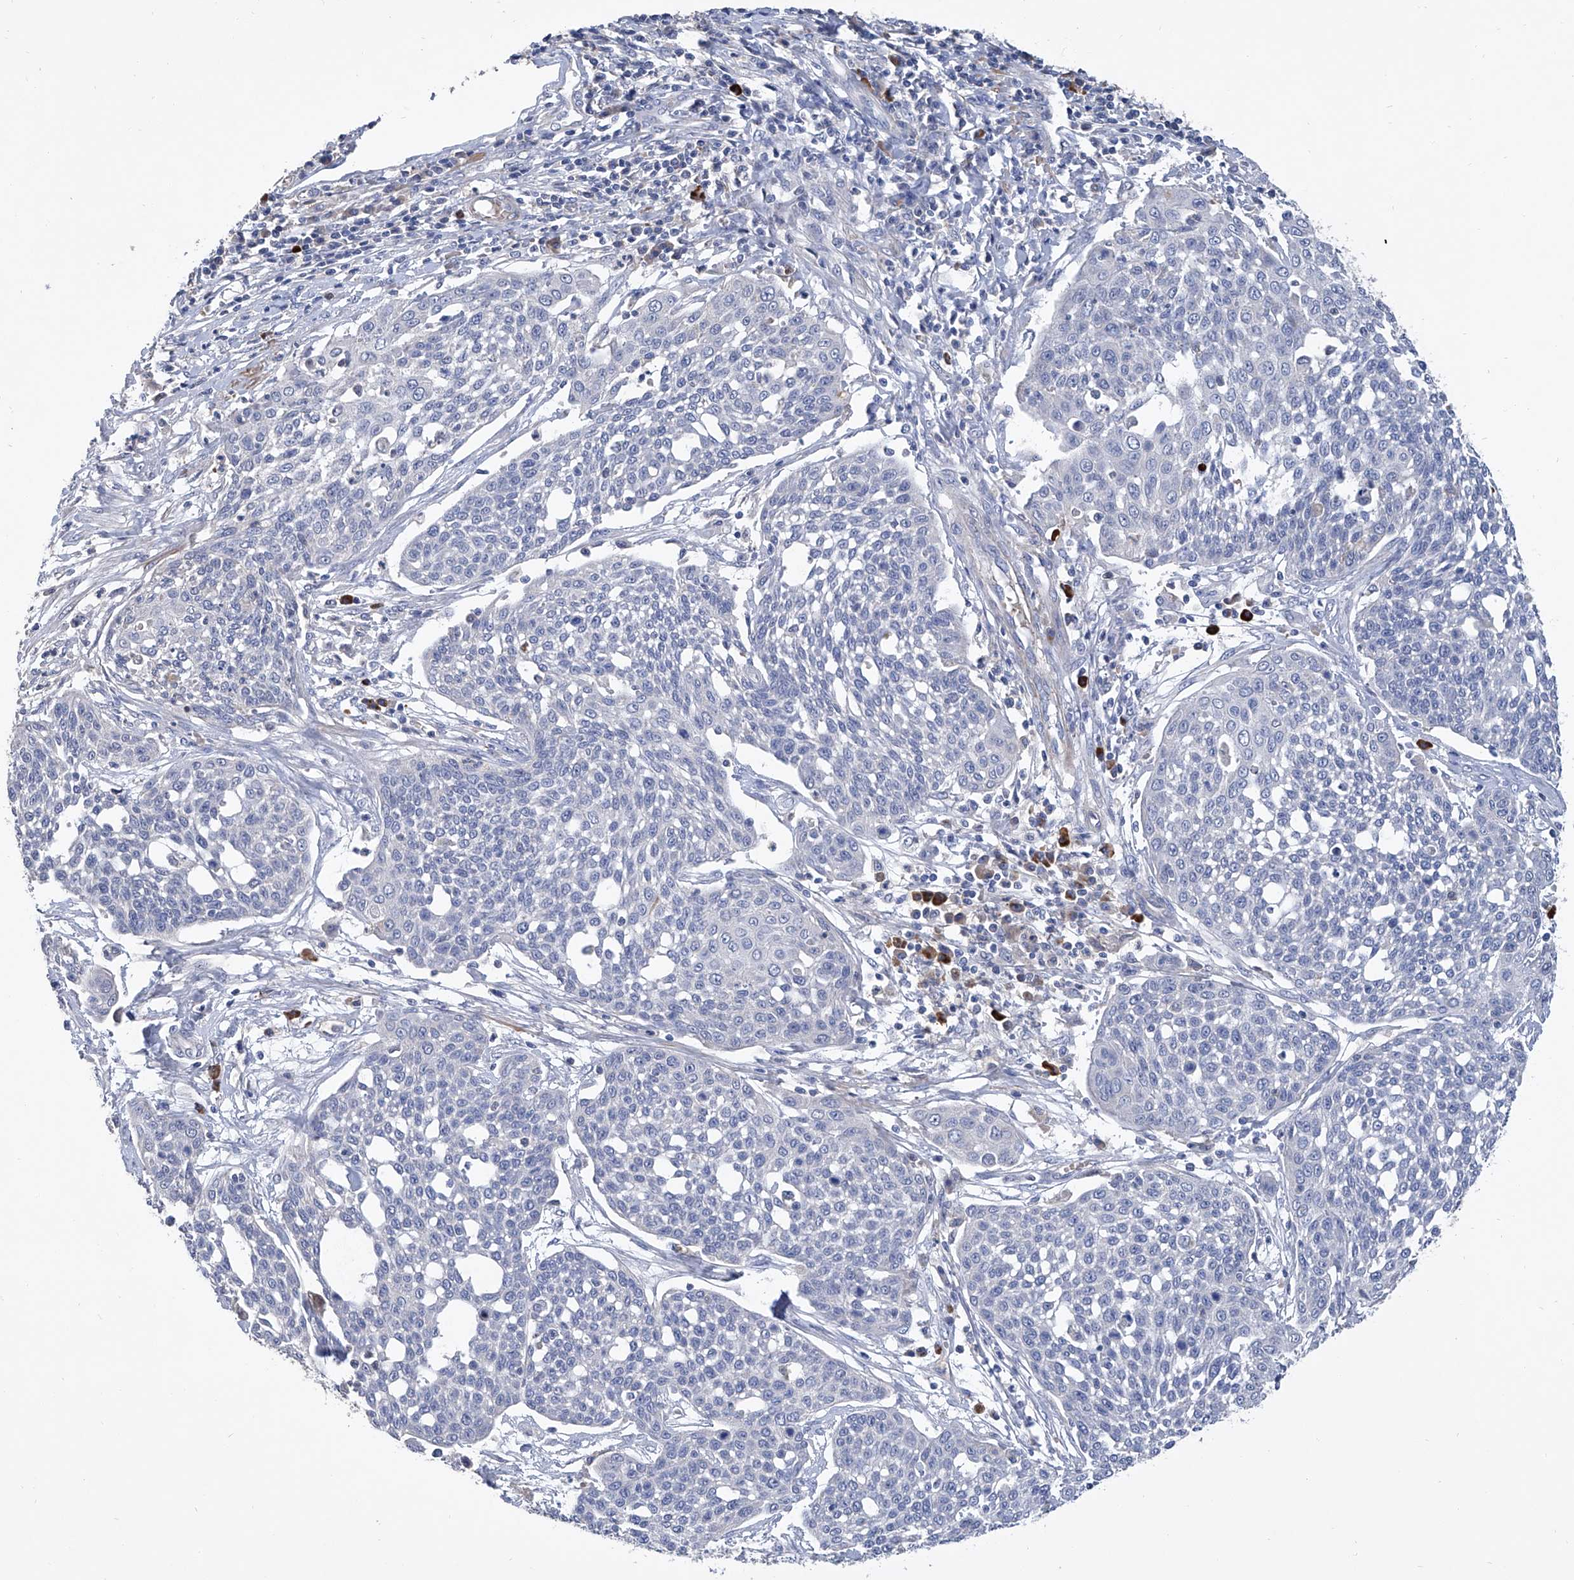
{"staining": {"intensity": "negative", "quantity": "none", "location": "none"}, "tissue": "cervical cancer", "cell_type": "Tumor cells", "image_type": "cancer", "snomed": [{"axis": "morphology", "description": "Squamous cell carcinoma, NOS"}, {"axis": "topography", "description": "Cervix"}], "caption": "Histopathology image shows no significant protein staining in tumor cells of cervical squamous cell carcinoma.", "gene": "GPT", "patient": {"sex": "female", "age": 34}}